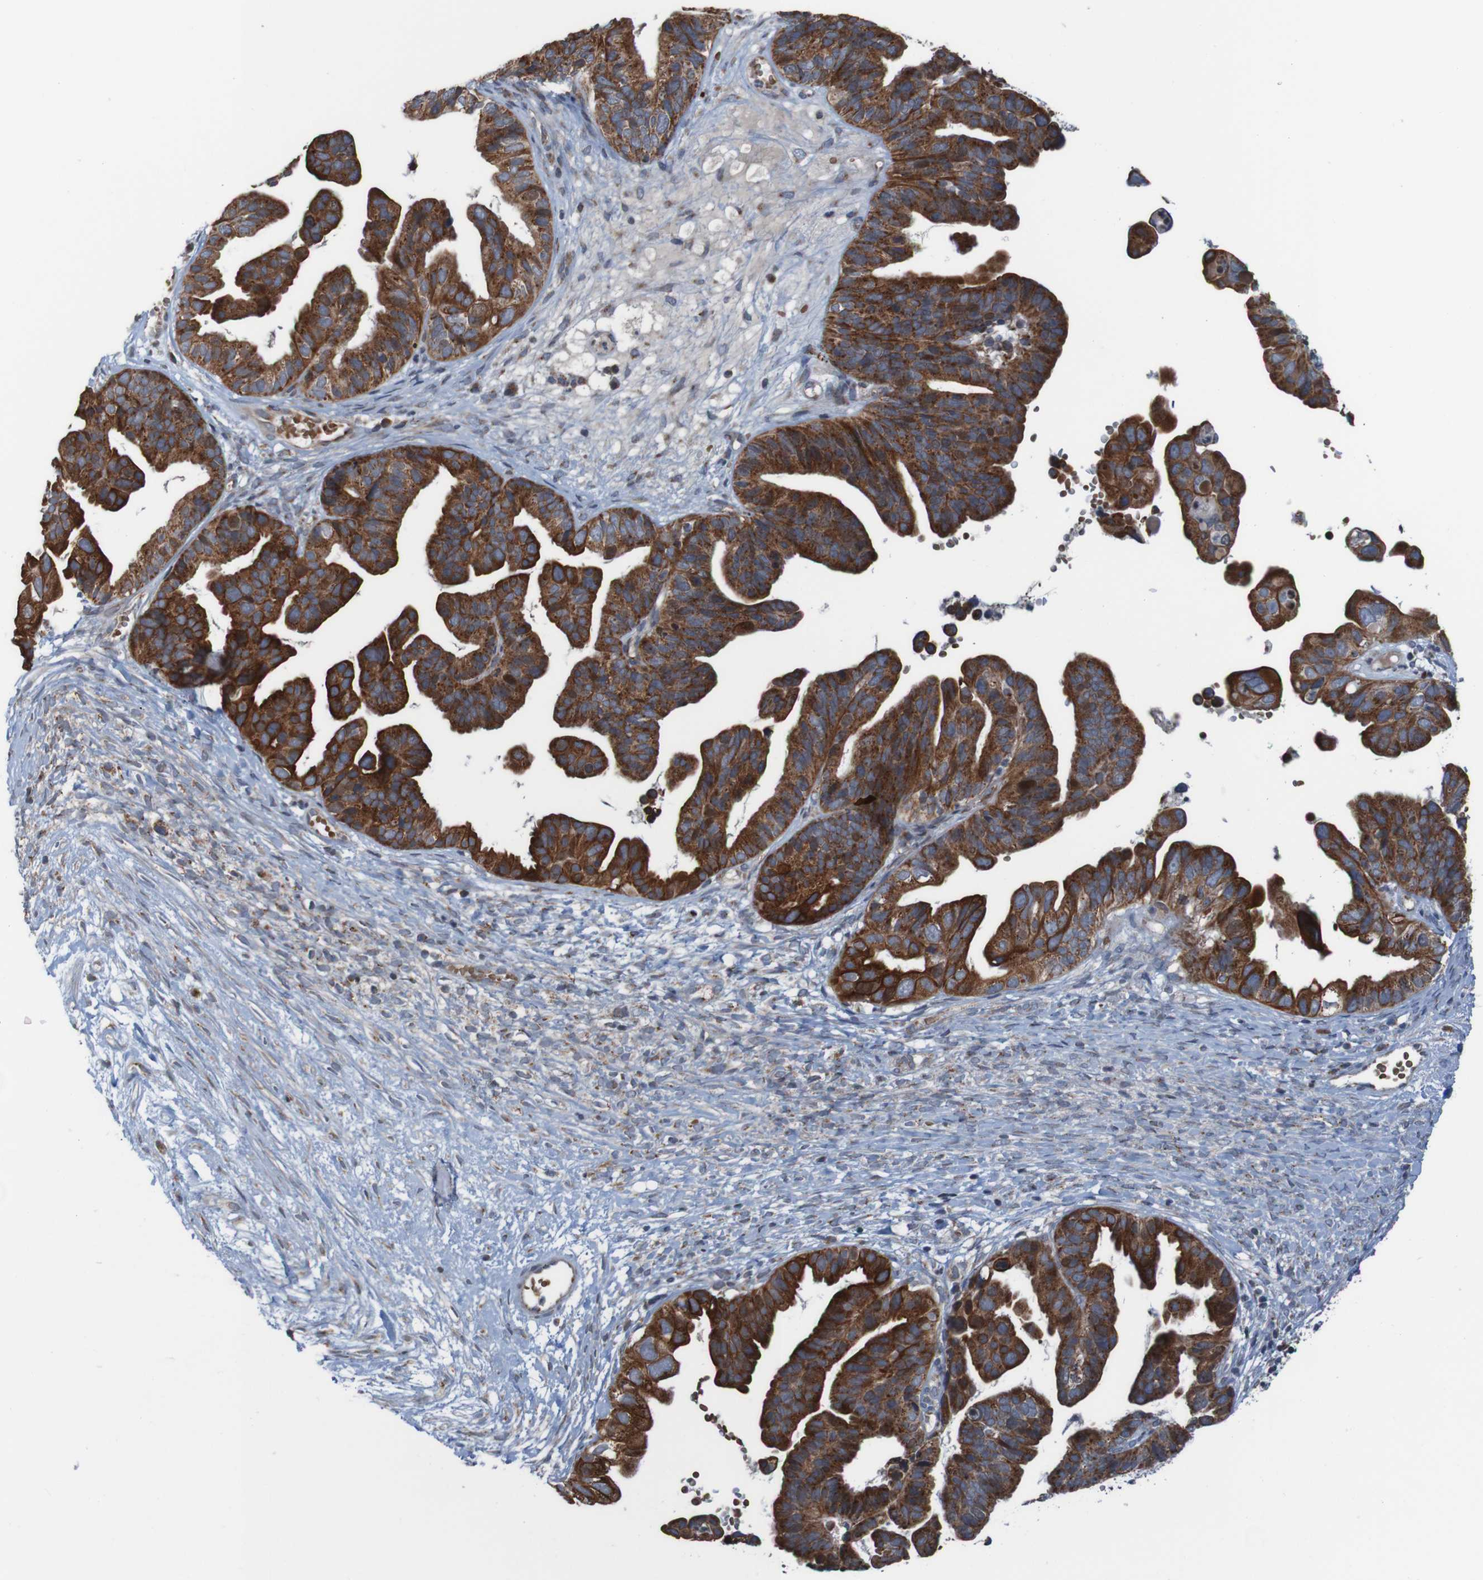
{"staining": {"intensity": "strong", "quantity": ">75%", "location": "cytoplasmic/membranous"}, "tissue": "ovarian cancer", "cell_type": "Tumor cells", "image_type": "cancer", "snomed": [{"axis": "morphology", "description": "Cystadenocarcinoma, serous, NOS"}, {"axis": "topography", "description": "Ovary"}], "caption": "A high-resolution photomicrograph shows immunohistochemistry (IHC) staining of ovarian serous cystadenocarcinoma, which displays strong cytoplasmic/membranous positivity in approximately >75% of tumor cells.", "gene": "UNG", "patient": {"sex": "female", "age": 56}}